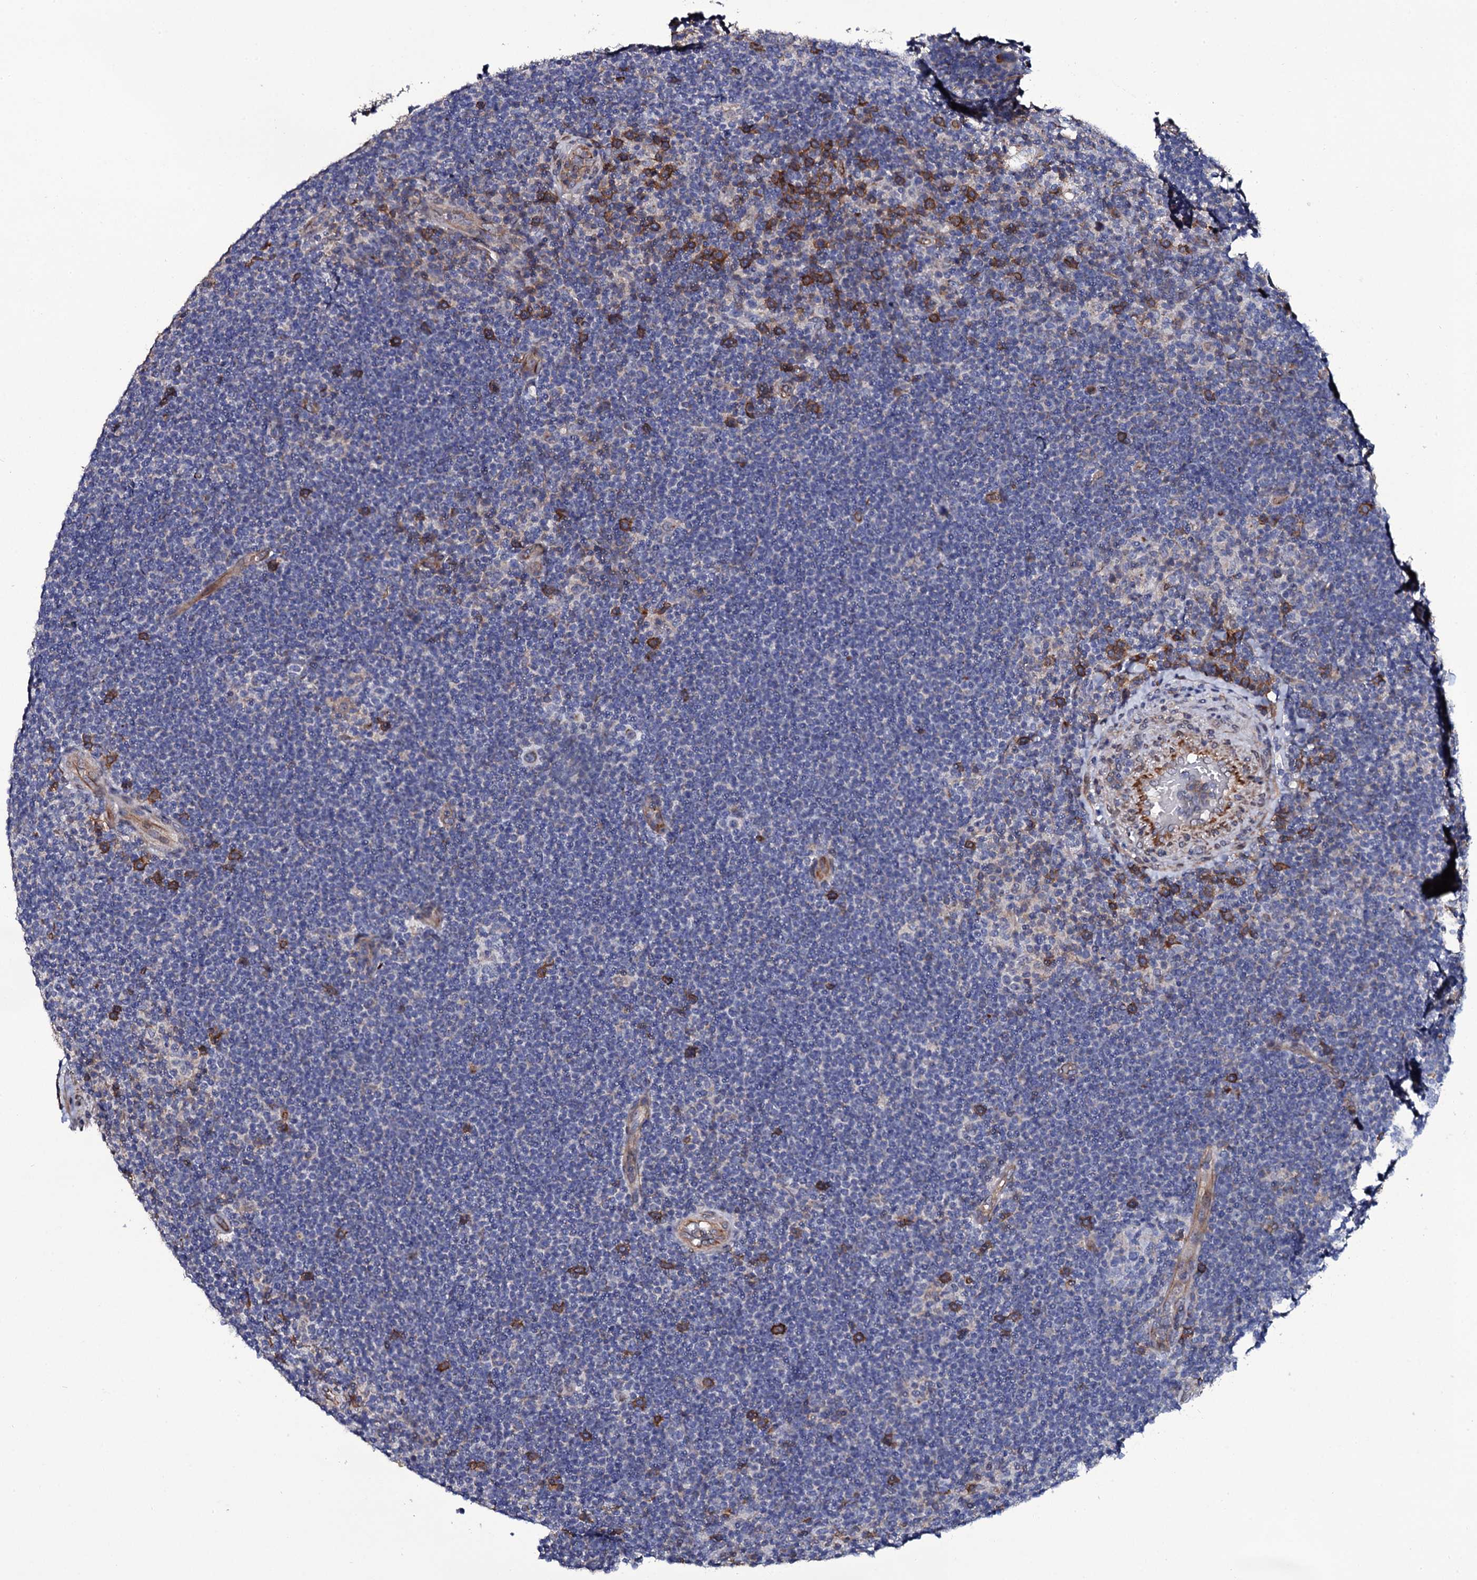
{"staining": {"intensity": "negative", "quantity": "none", "location": "none"}, "tissue": "lymphoma", "cell_type": "Tumor cells", "image_type": "cancer", "snomed": [{"axis": "morphology", "description": "Hodgkin's disease, NOS"}, {"axis": "topography", "description": "Lymph node"}], "caption": "Human Hodgkin's disease stained for a protein using IHC displays no positivity in tumor cells.", "gene": "TTC23", "patient": {"sex": "female", "age": 57}}